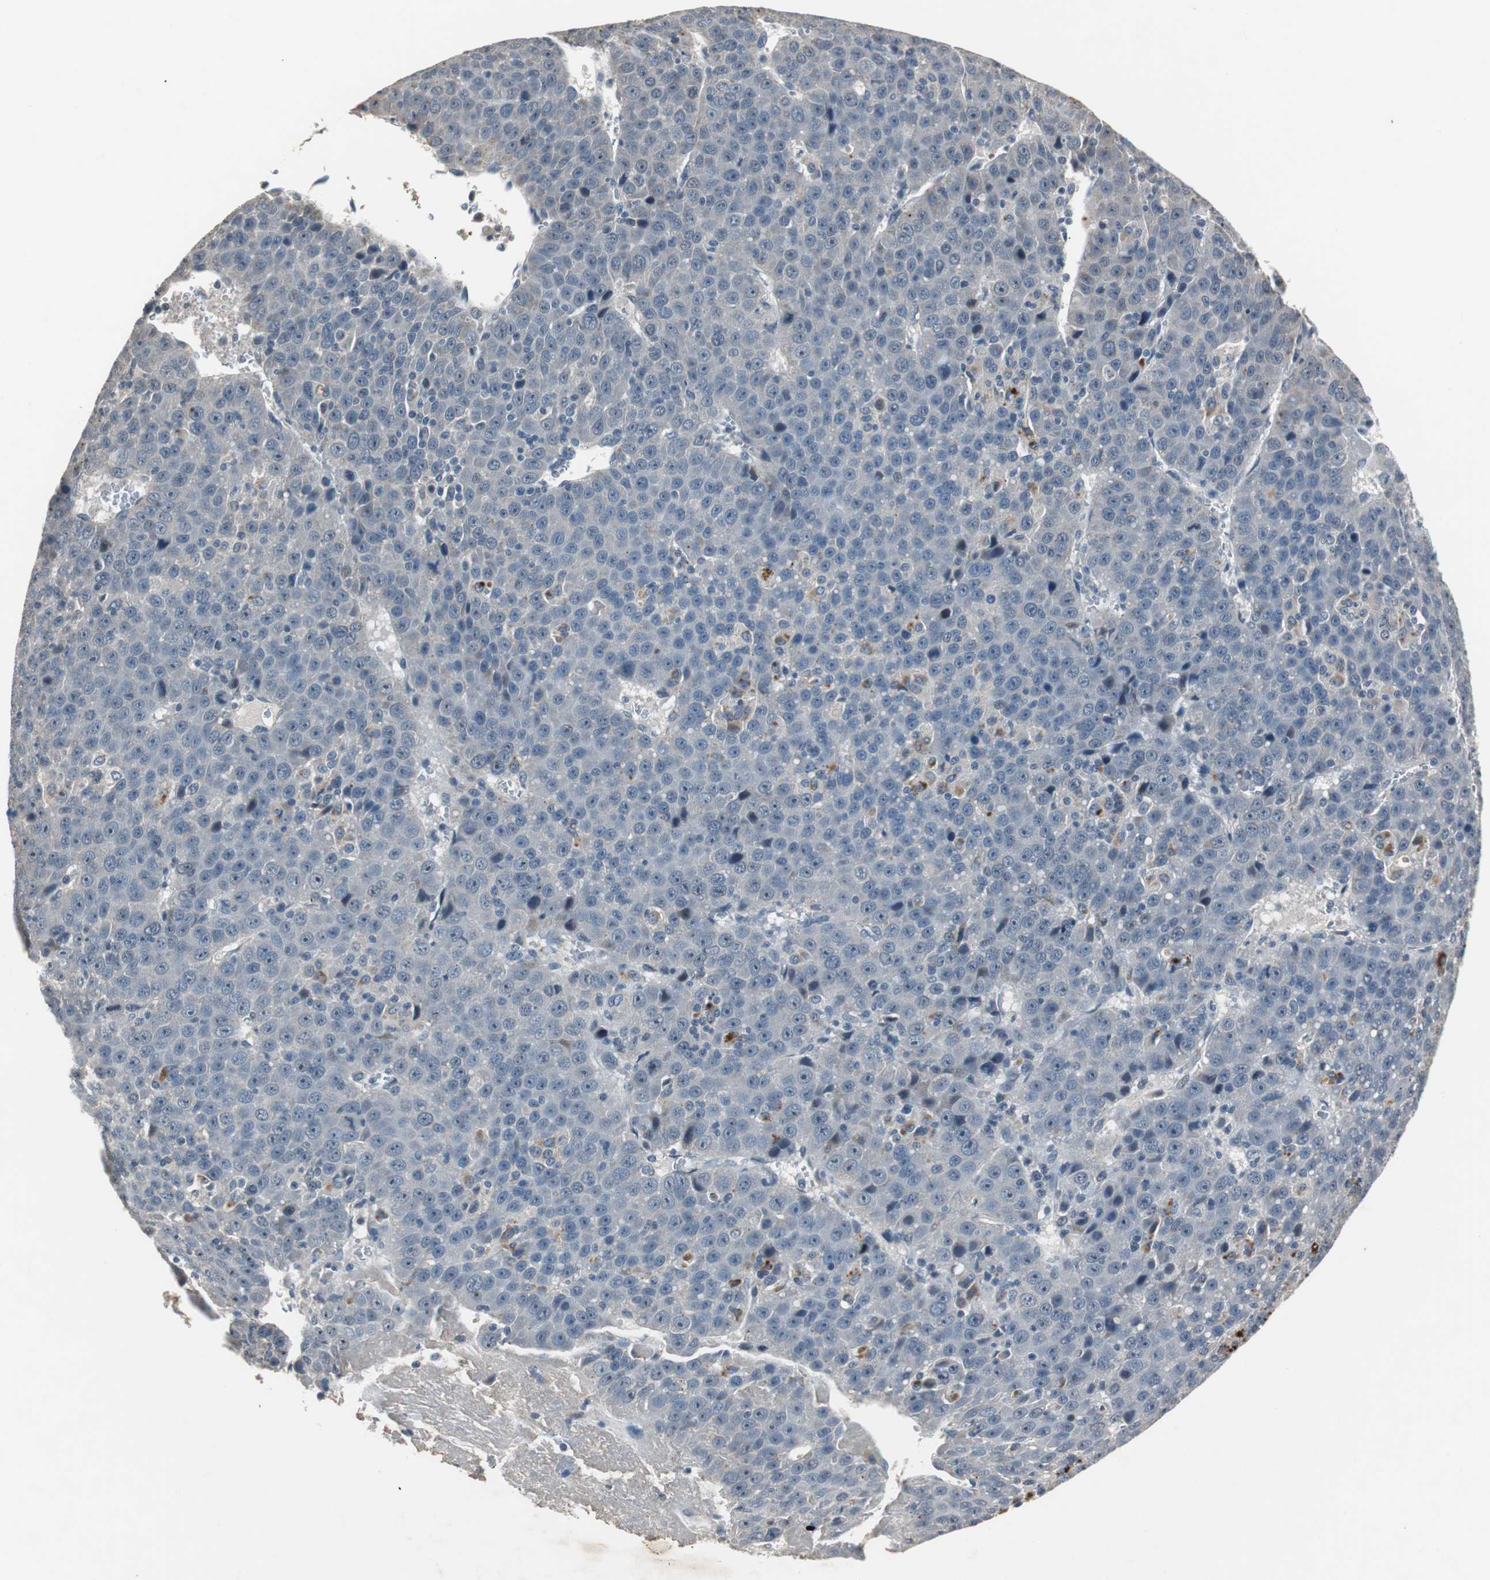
{"staining": {"intensity": "negative", "quantity": "none", "location": "none"}, "tissue": "liver cancer", "cell_type": "Tumor cells", "image_type": "cancer", "snomed": [{"axis": "morphology", "description": "Carcinoma, Hepatocellular, NOS"}, {"axis": "topography", "description": "Liver"}], "caption": "High magnification brightfield microscopy of liver cancer (hepatocellular carcinoma) stained with DAB (brown) and counterstained with hematoxylin (blue): tumor cells show no significant staining.", "gene": "PCYT1B", "patient": {"sex": "female", "age": 53}}